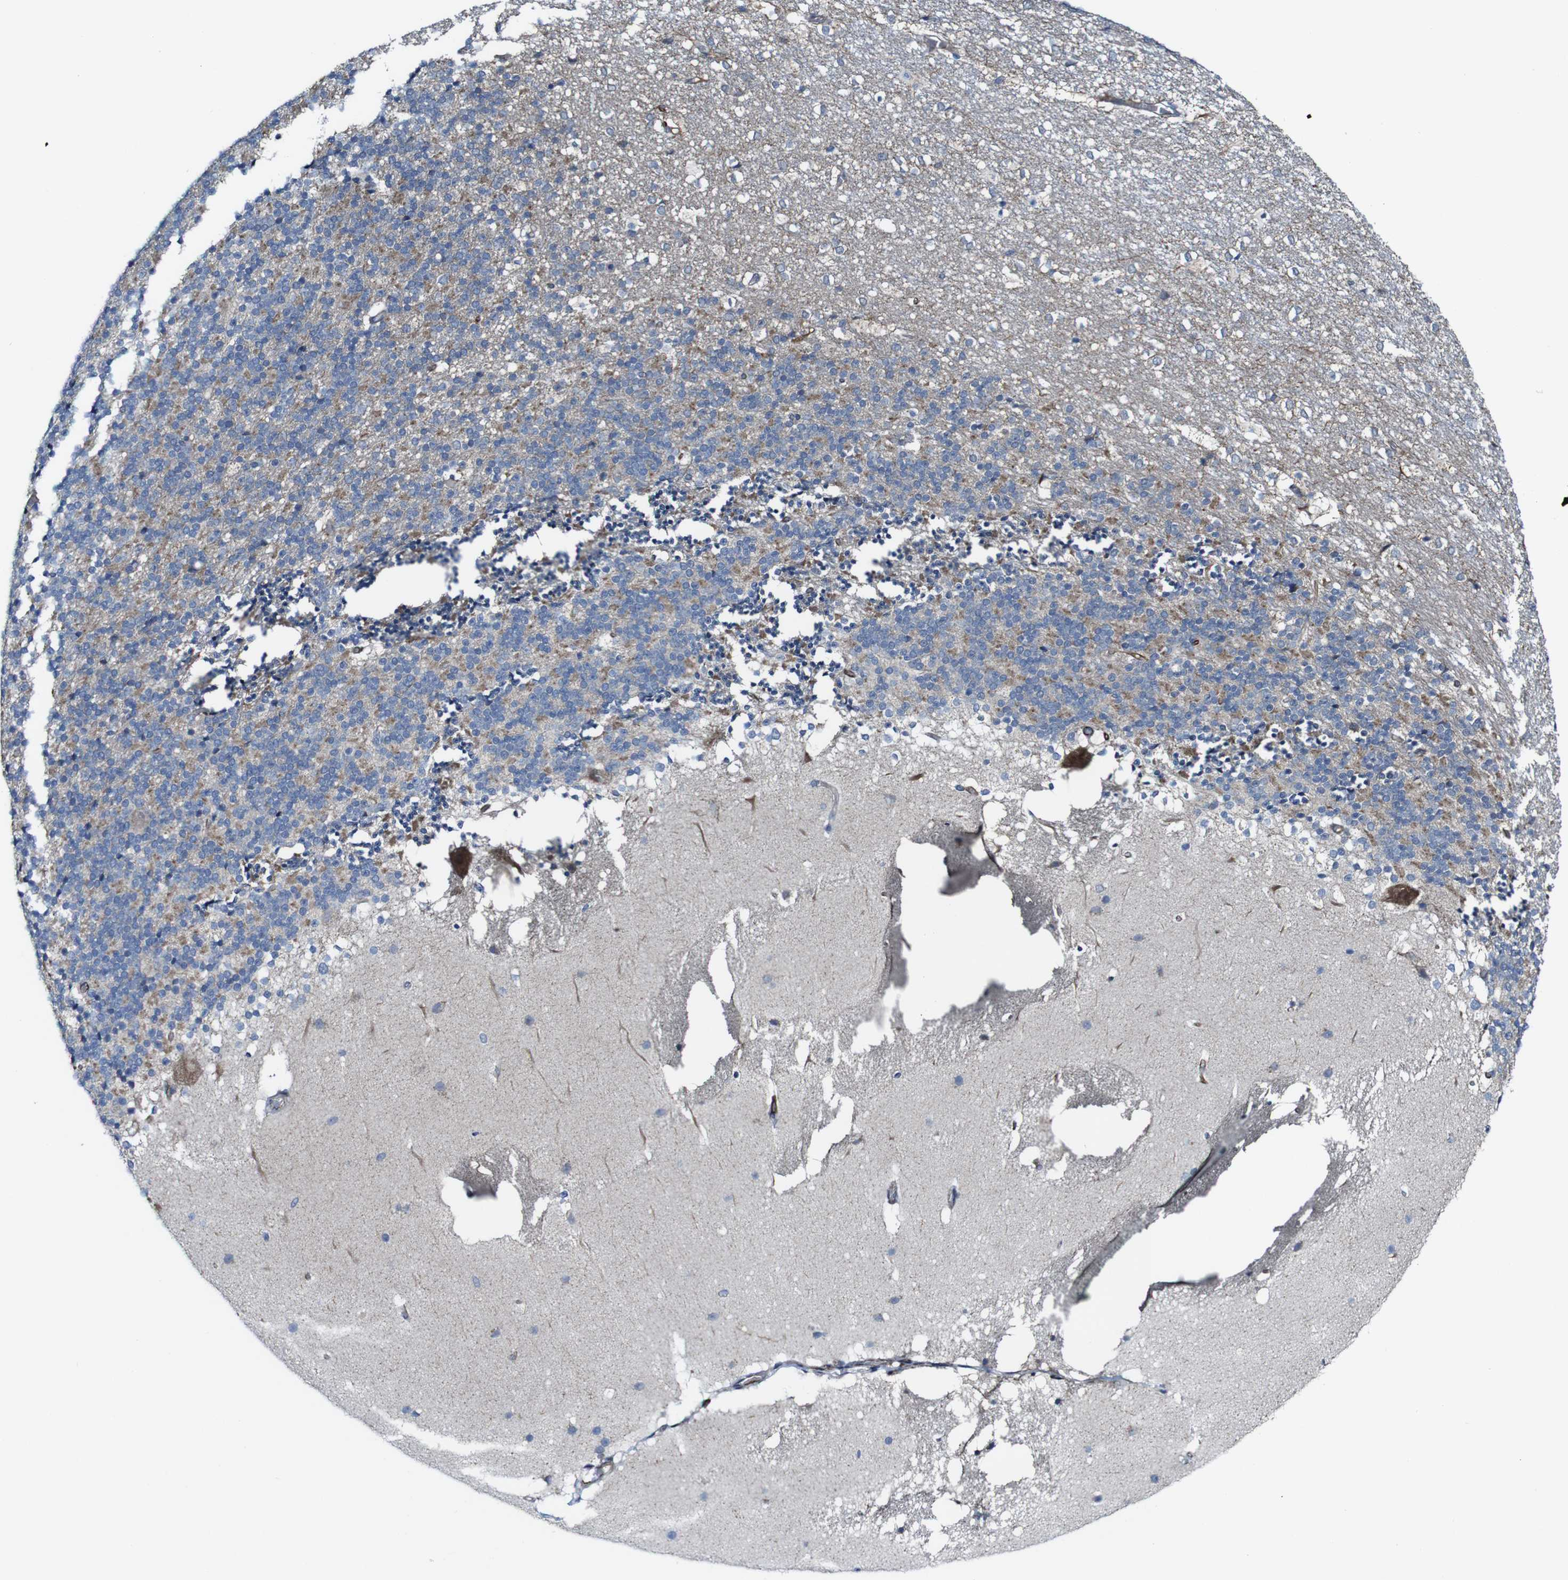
{"staining": {"intensity": "negative", "quantity": "none", "location": "none"}, "tissue": "cerebellum", "cell_type": "Cells in granular layer", "image_type": "normal", "snomed": [{"axis": "morphology", "description": "Normal tissue, NOS"}, {"axis": "topography", "description": "Cerebellum"}], "caption": "Immunohistochemistry (IHC) image of benign human cerebellum stained for a protein (brown), which demonstrates no expression in cells in granular layer. (Stains: DAB immunohistochemistry (IHC) with hematoxylin counter stain, Microscopy: brightfield microscopy at high magnification).", "gene": "JAK2", "patient": {"sex": "female", "age": 19}}